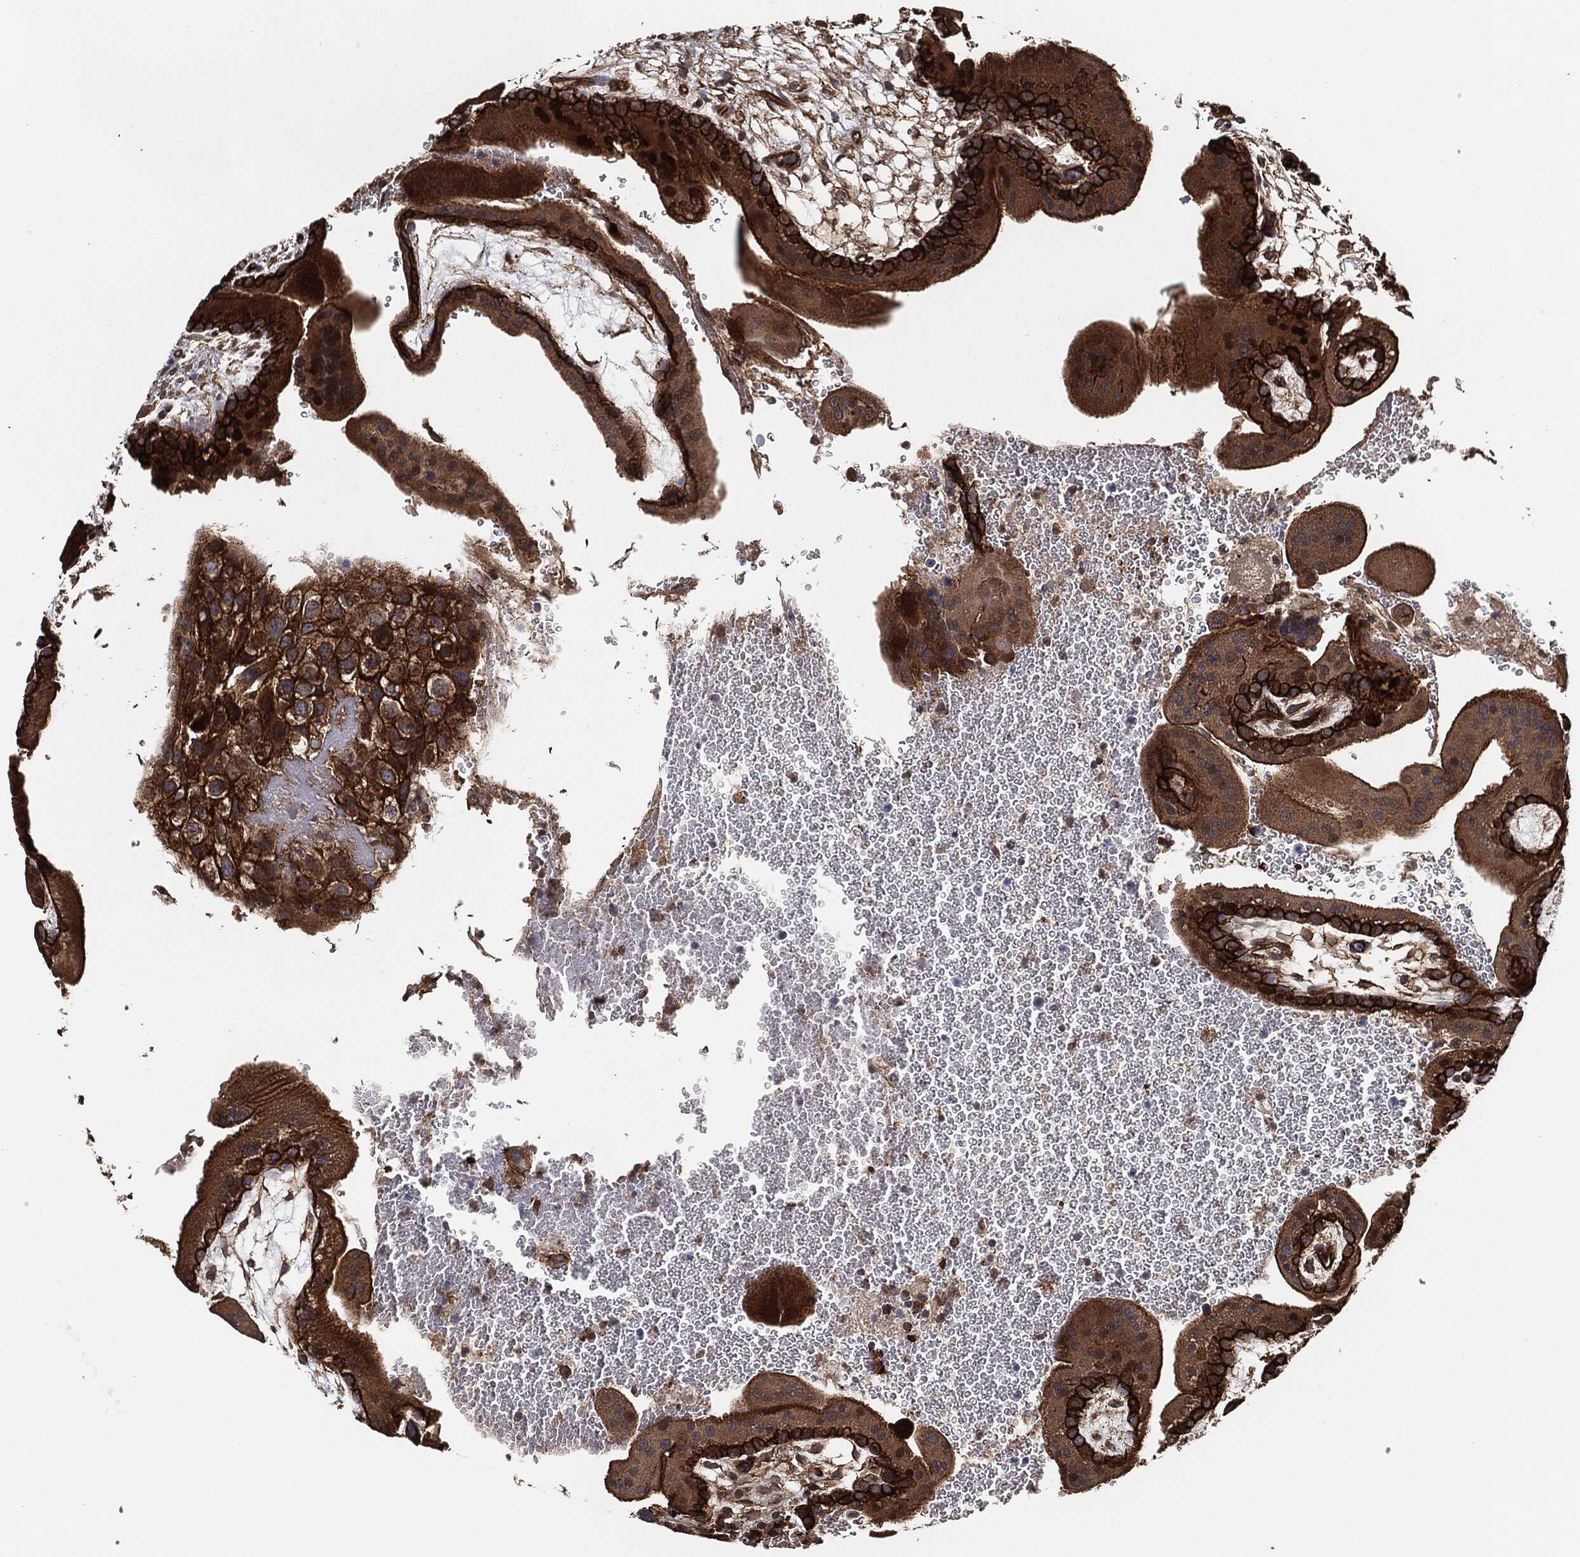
{"staining": {"intensity": "moderate", "quantity": ">75%", "location": "cytoplasmic/membranous"}, "tissue": "placenta", "cell_type": "Decidual cells", "image_type": "normal", "snomed": [{"axis": "morphology", "description": "Normal tissue, NOS"}, {"axis": "topography", "description": "Placenta"}], "caption": "Immunohistochemical staining of unremarkable placenta demonstrates >75% levels of moderate cytoplasmic/membranous protein positivity in about >75% of decidual cells. Nuclei are stained in blue.", "gene": "CTNNA1", "patient": {"sex": "female", "age": 19}}